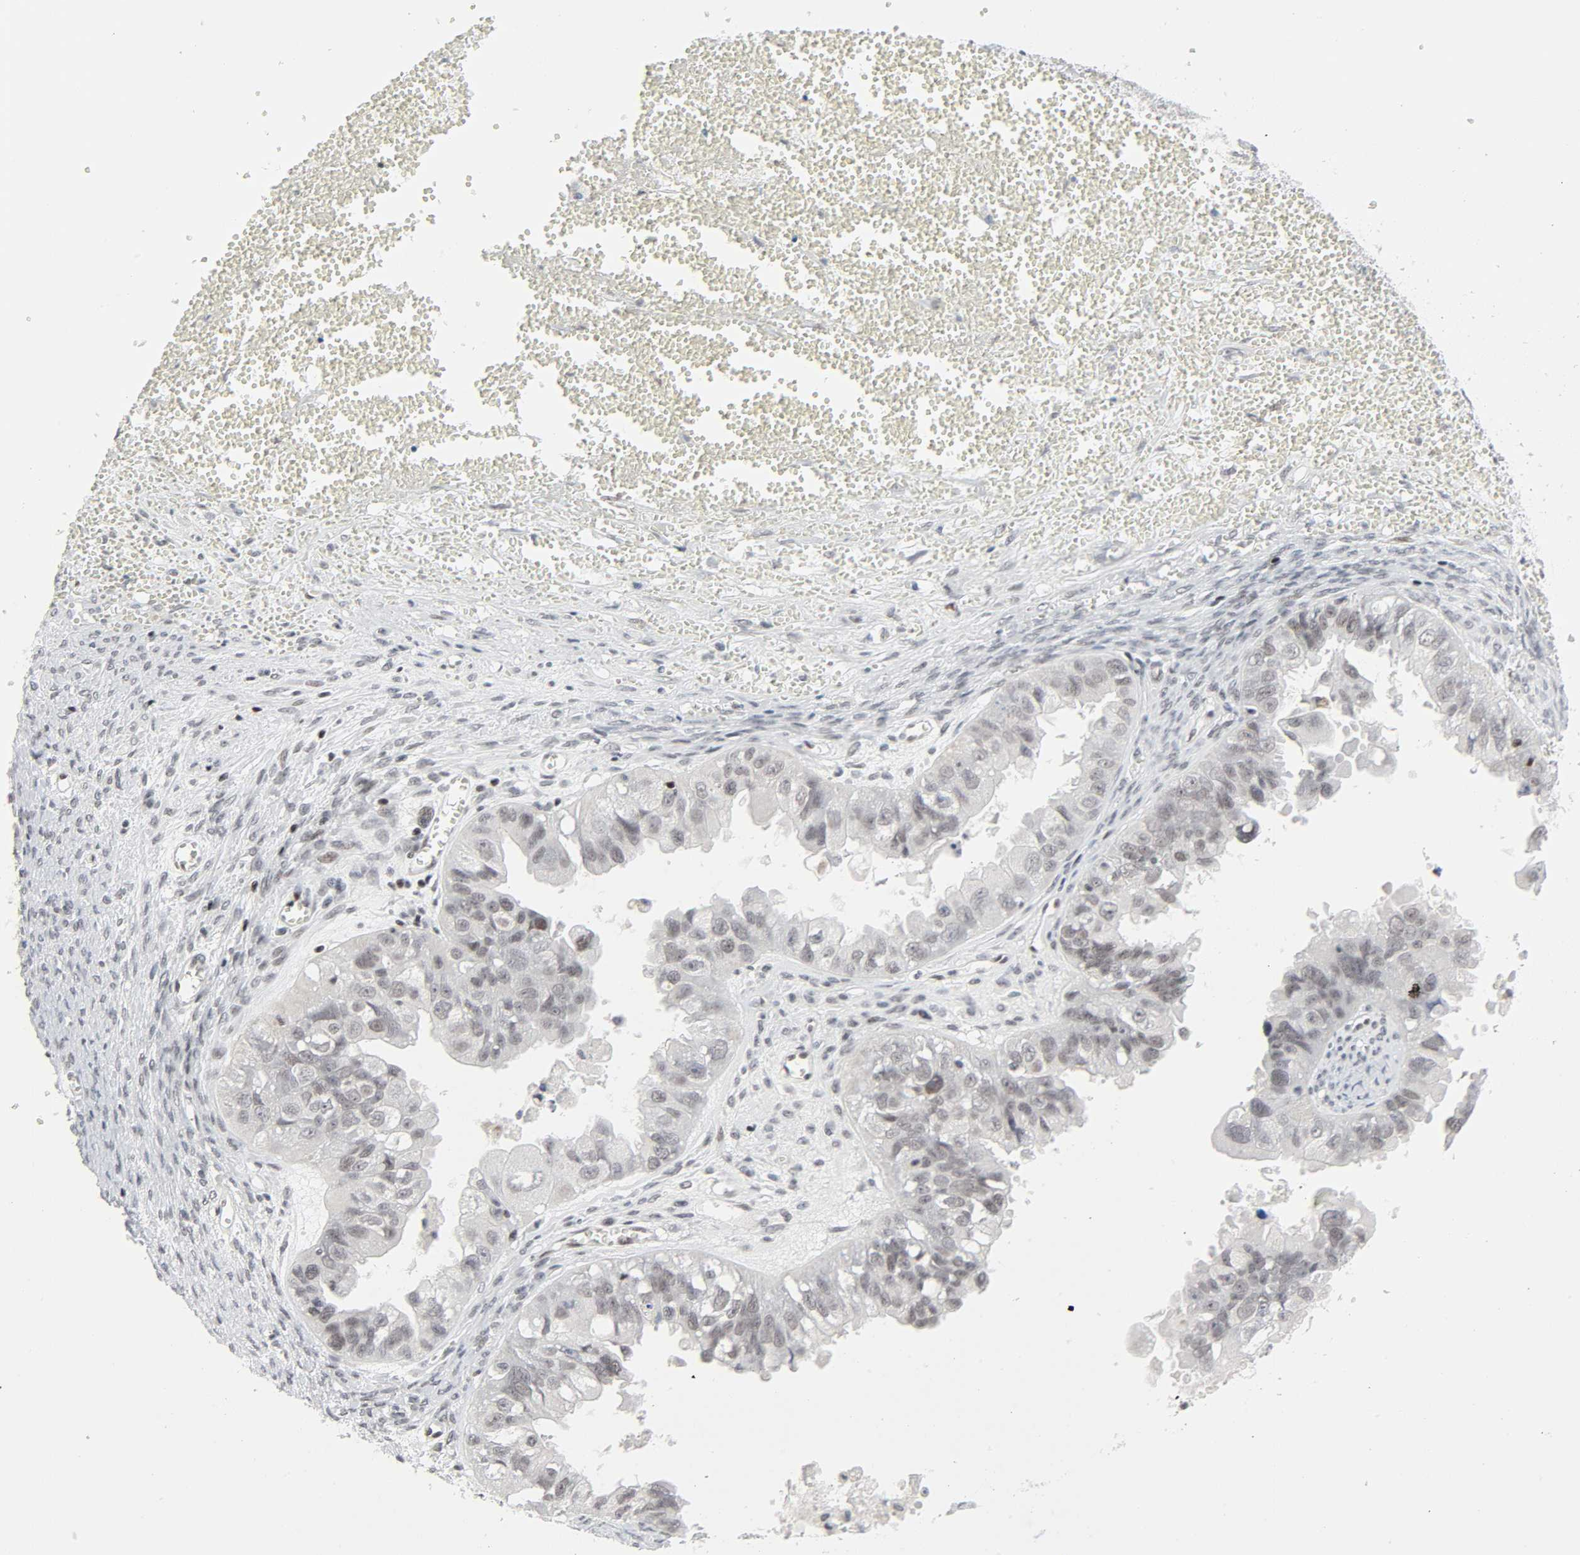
{"staining": {"intensity": "weak", "quantity": ">75%", "location": "nuclear"}, "tissue": "ovarian cancer", "cell_type": "Tumor cells", "image_type": "cancer", "snomed": [{"axis": "morphology", "description": "Cystadenocarcinoma, serous, NOS"}, {"axis": "topography", "description": "Soft tissue"}, {"axis": "topography", "description": "Ovary"}], "caption": "Immunohistochemical staining of ovarian cancer demonstrates low levels of weak nuclear staining in about >75% of tumor cells.", "gene": "GABPA", "patient": {"sex": "female", "age": 57}}